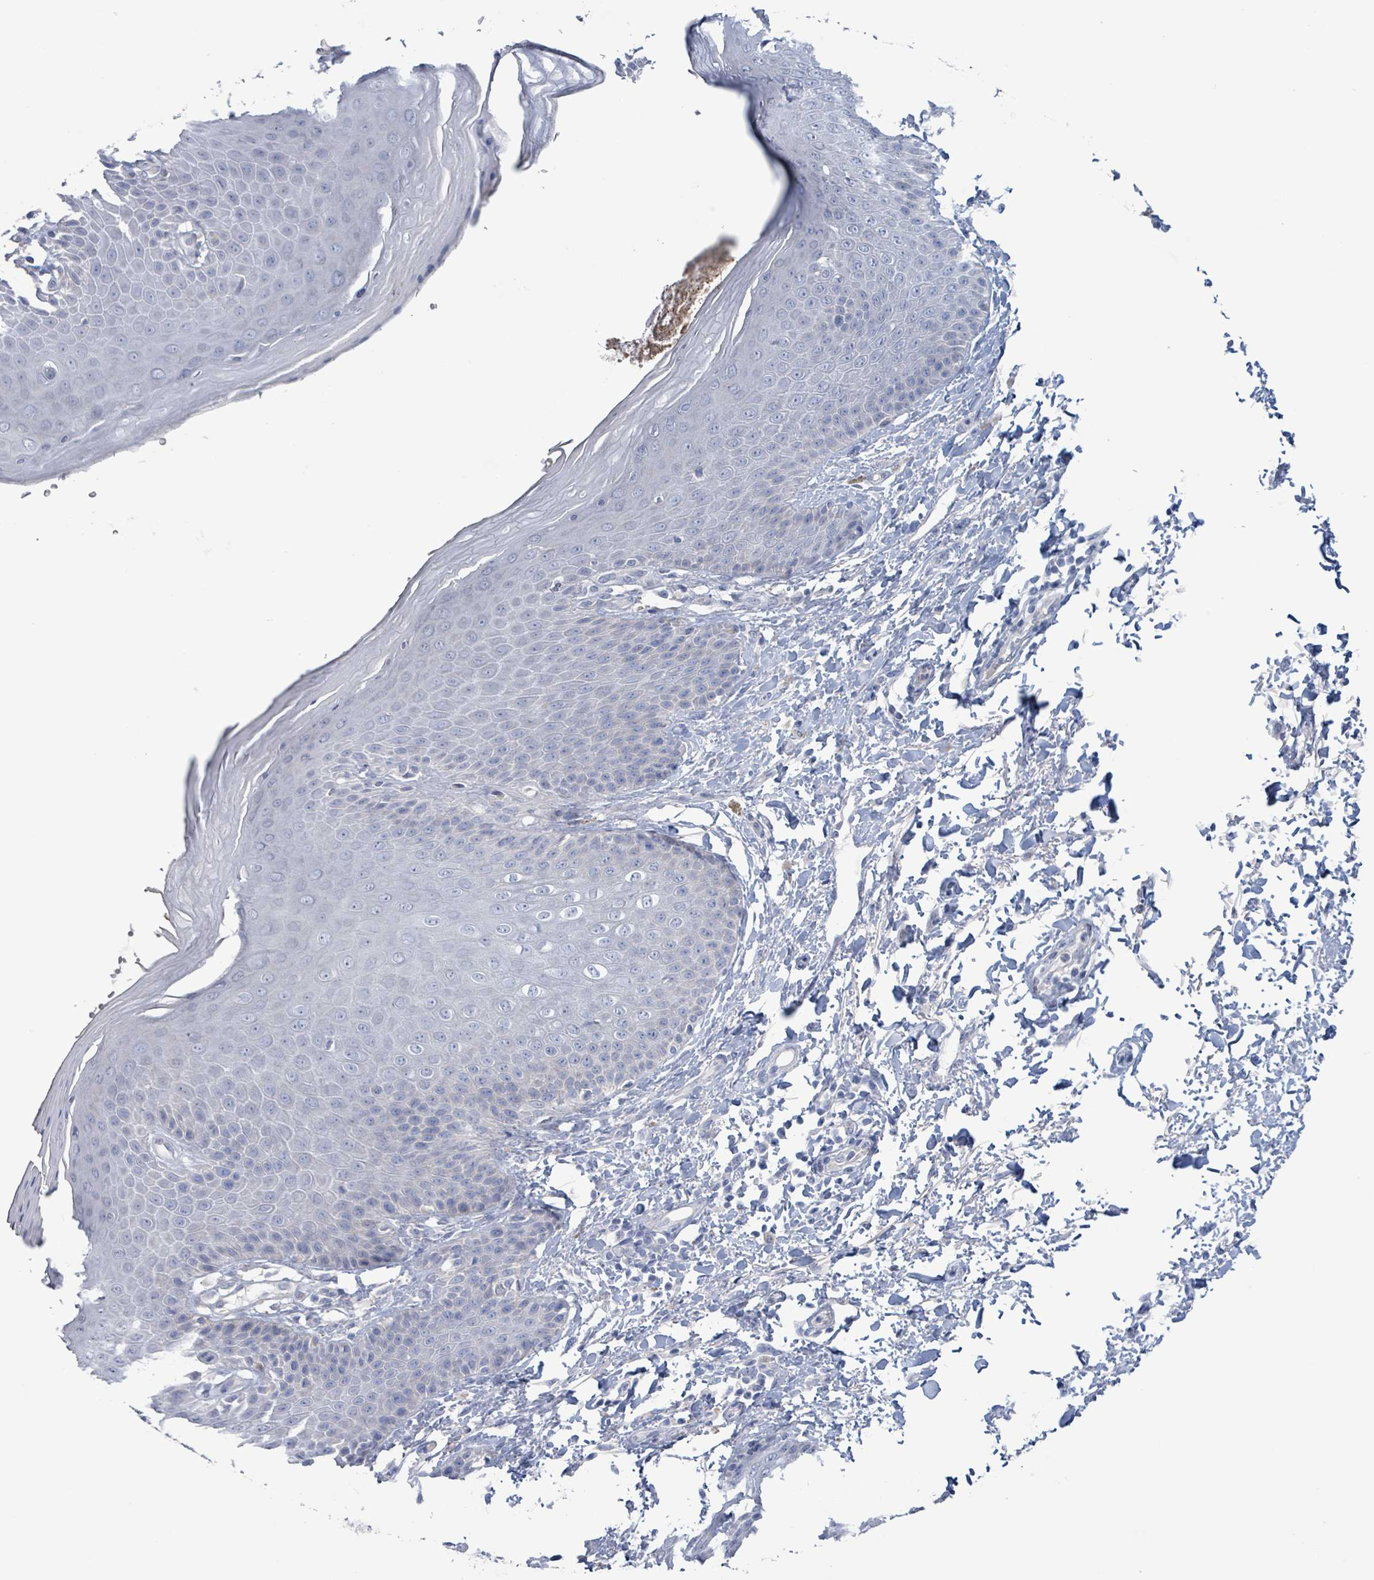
{"staining": {"intensity": "negative", "quantity": "none", "location": "none"}, "tissue": "skin", "cell_type": "Epidermal cells", "image_type": "normal", "snomed": [{"axis": "morphology", "description": "Normal tissue, NOS"}, {"axis": "topography", "description": "Peripheral nerve tissue"}], "caption": "Immunohistochemistry (IHC) image of unremarkable skin stained for a protein (brown), which reveals no expression in epidermal cells. (Immunohistochemistry, brightfield microscopy, high magnification).", "gene": "PKLR", "patient": {"sex": "male", "age": 51}}